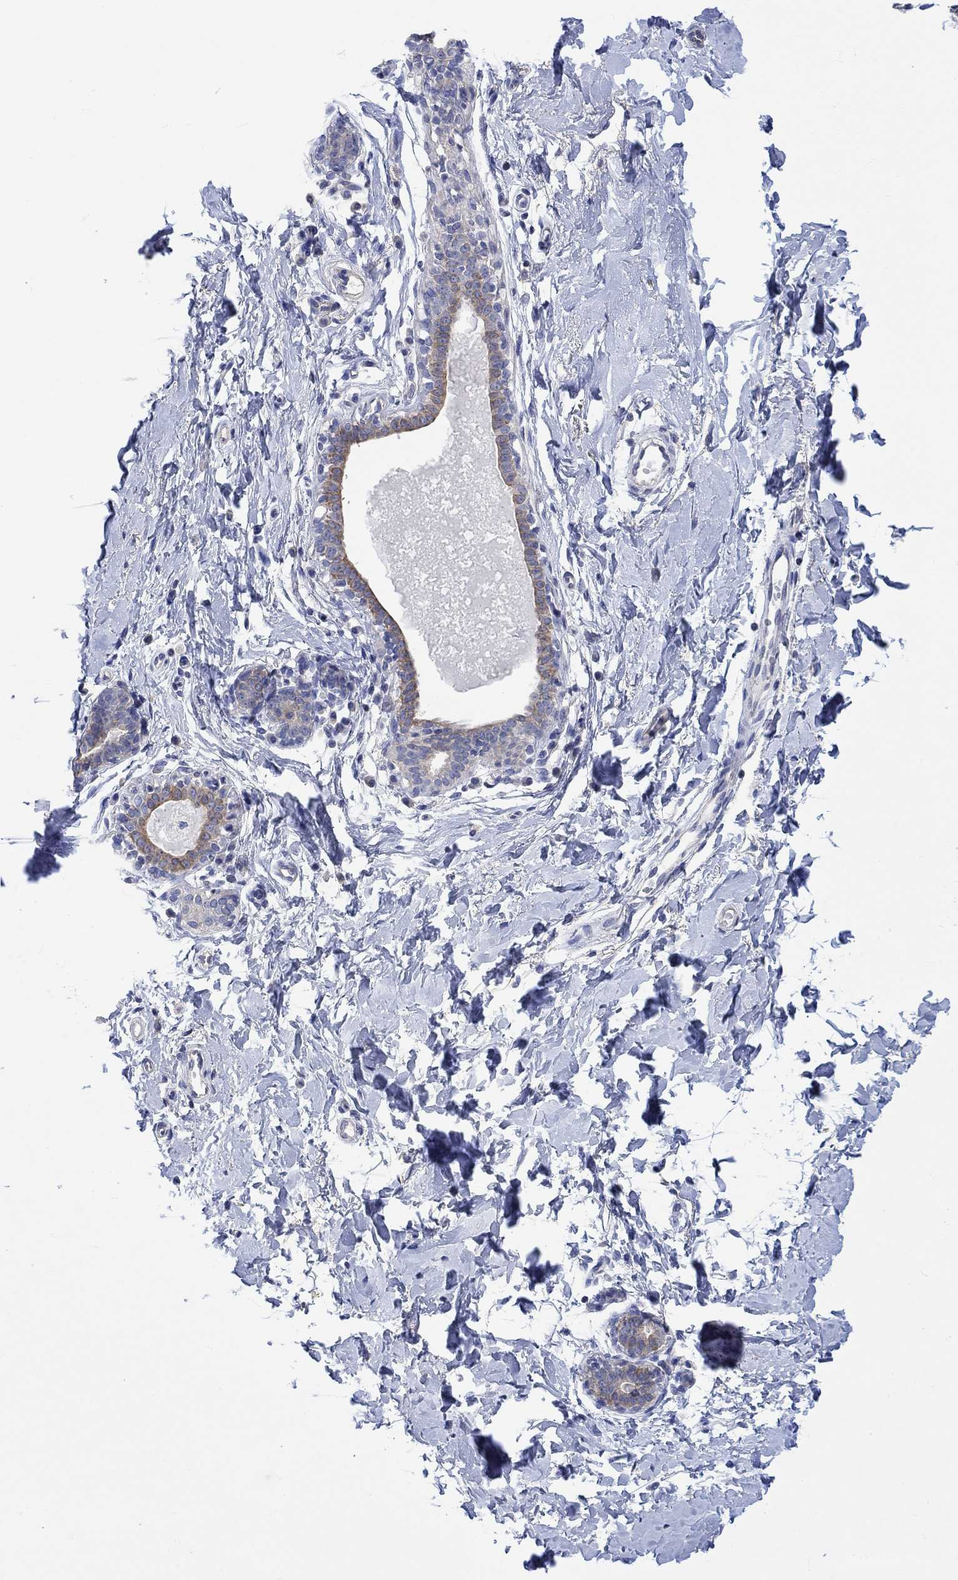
{"staining": {"intensity": "negative", "quantity": "none", "location": "none"}, "tissue": "breast", "cell_type": "Adipocytes", "image_type": "normal", "snomed": [{"axis": "morphology", "description": "Normal tissue, NOS"}, {"axis": "topography", "description": "Breast"}], "caption": "High magnification brightfield microscopy of benign breast stained with DAB (3,3'-diaminobenzidine) (brown) and counterstained with hematoxylin (blue): adipocytes show no significant positivity.", "gene": "AGRP", "patient": {"sex": "female", "age": 37}}